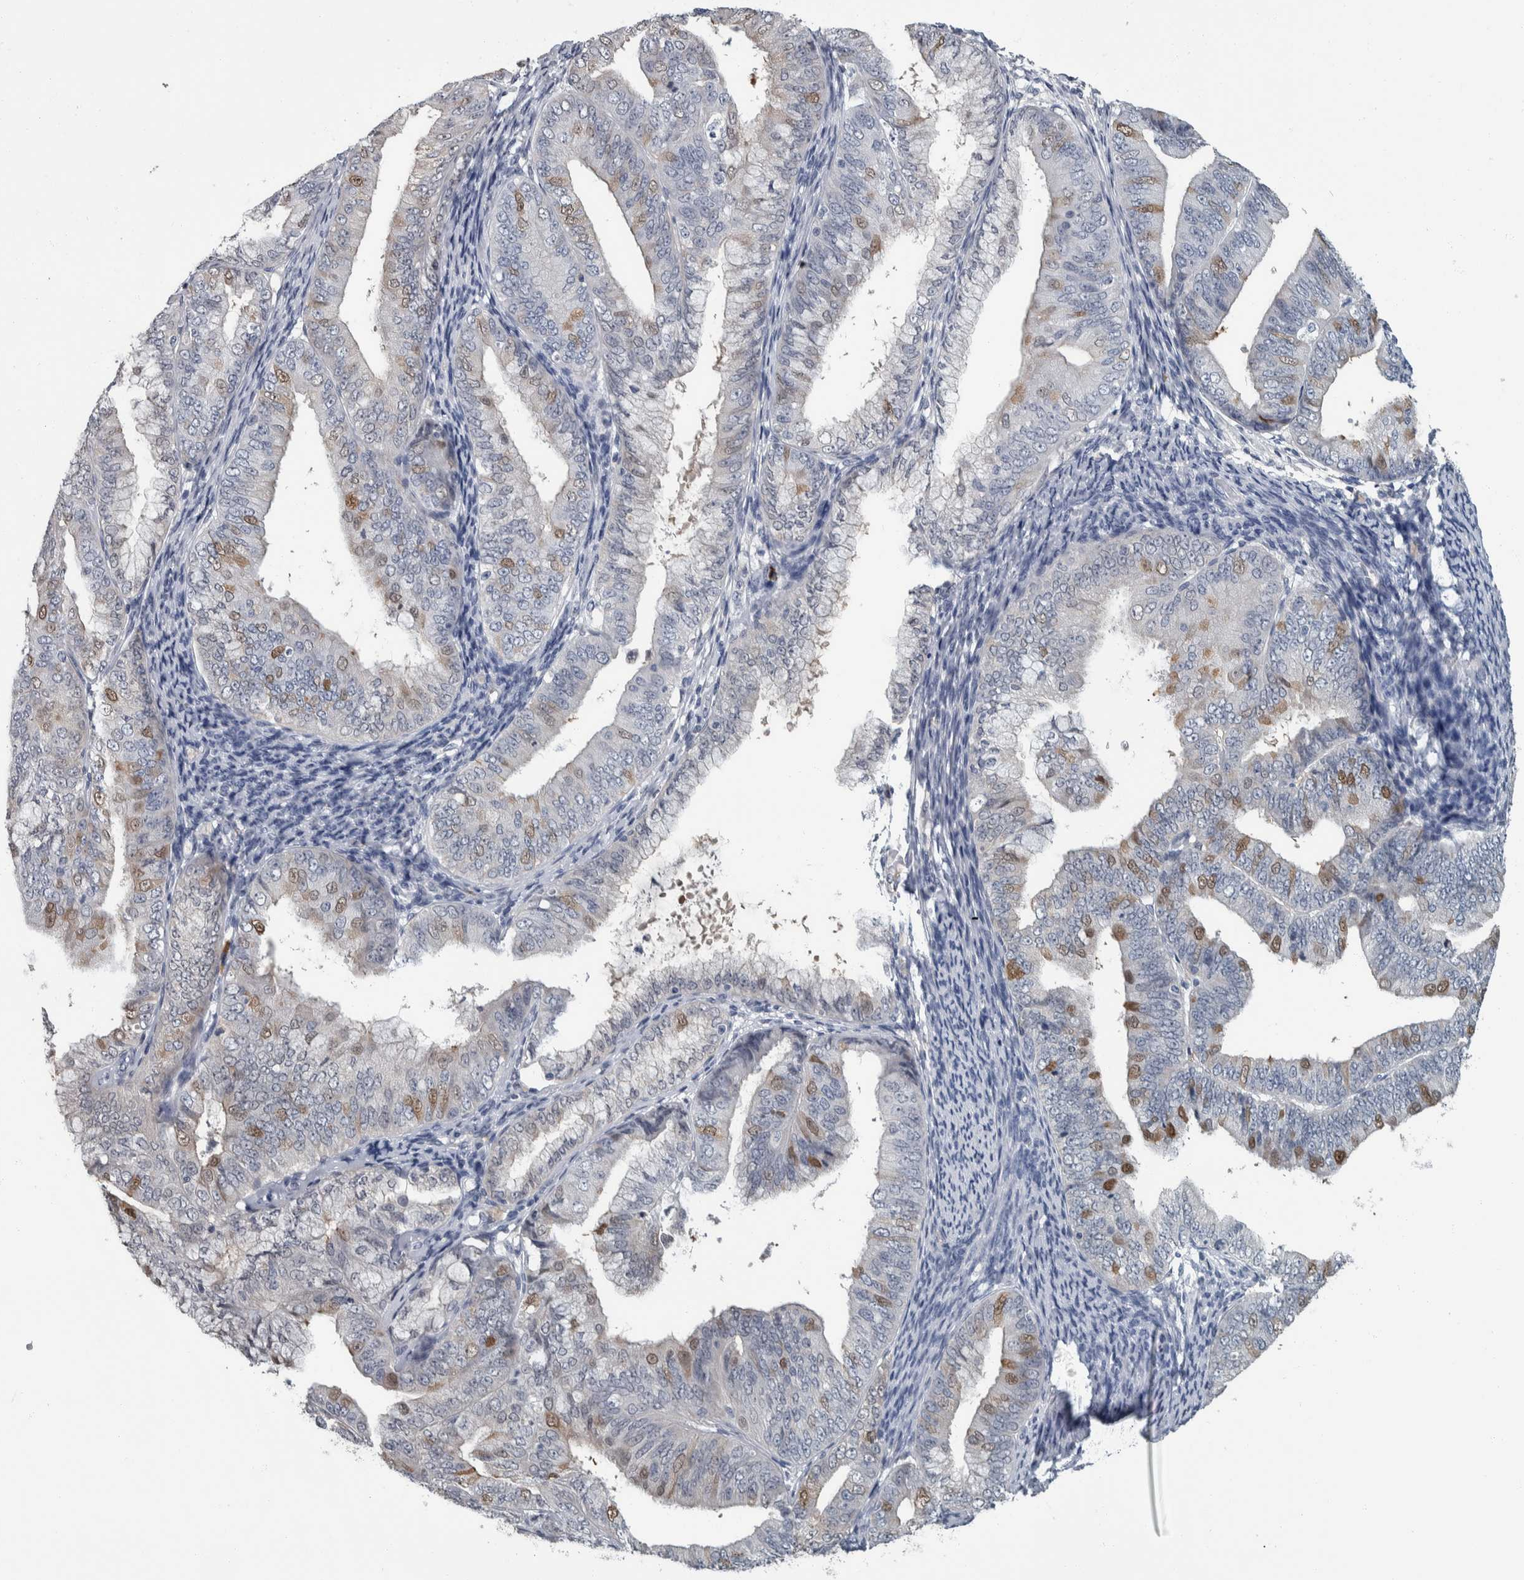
{"staining": {"intensity": "moderate", "quantity": "<25%", "location": "nuclear"}, "tissue": "endometrial cancer", "cell_type": "Tumor cells", "image_type": "cancer", "snomed": [{"axis": "morphology", "description": "Adenocarcinoma, NOS"}, {"axis": "topography", "description": "Endometrium"}], "caption": "Protein staining by IHC reveals moderate nuclear positivity in approximately <25% of tumor cells in endometrial cancer.", "gene": "CAVIN4", "patient": {"sex": "female", "age": 63}}